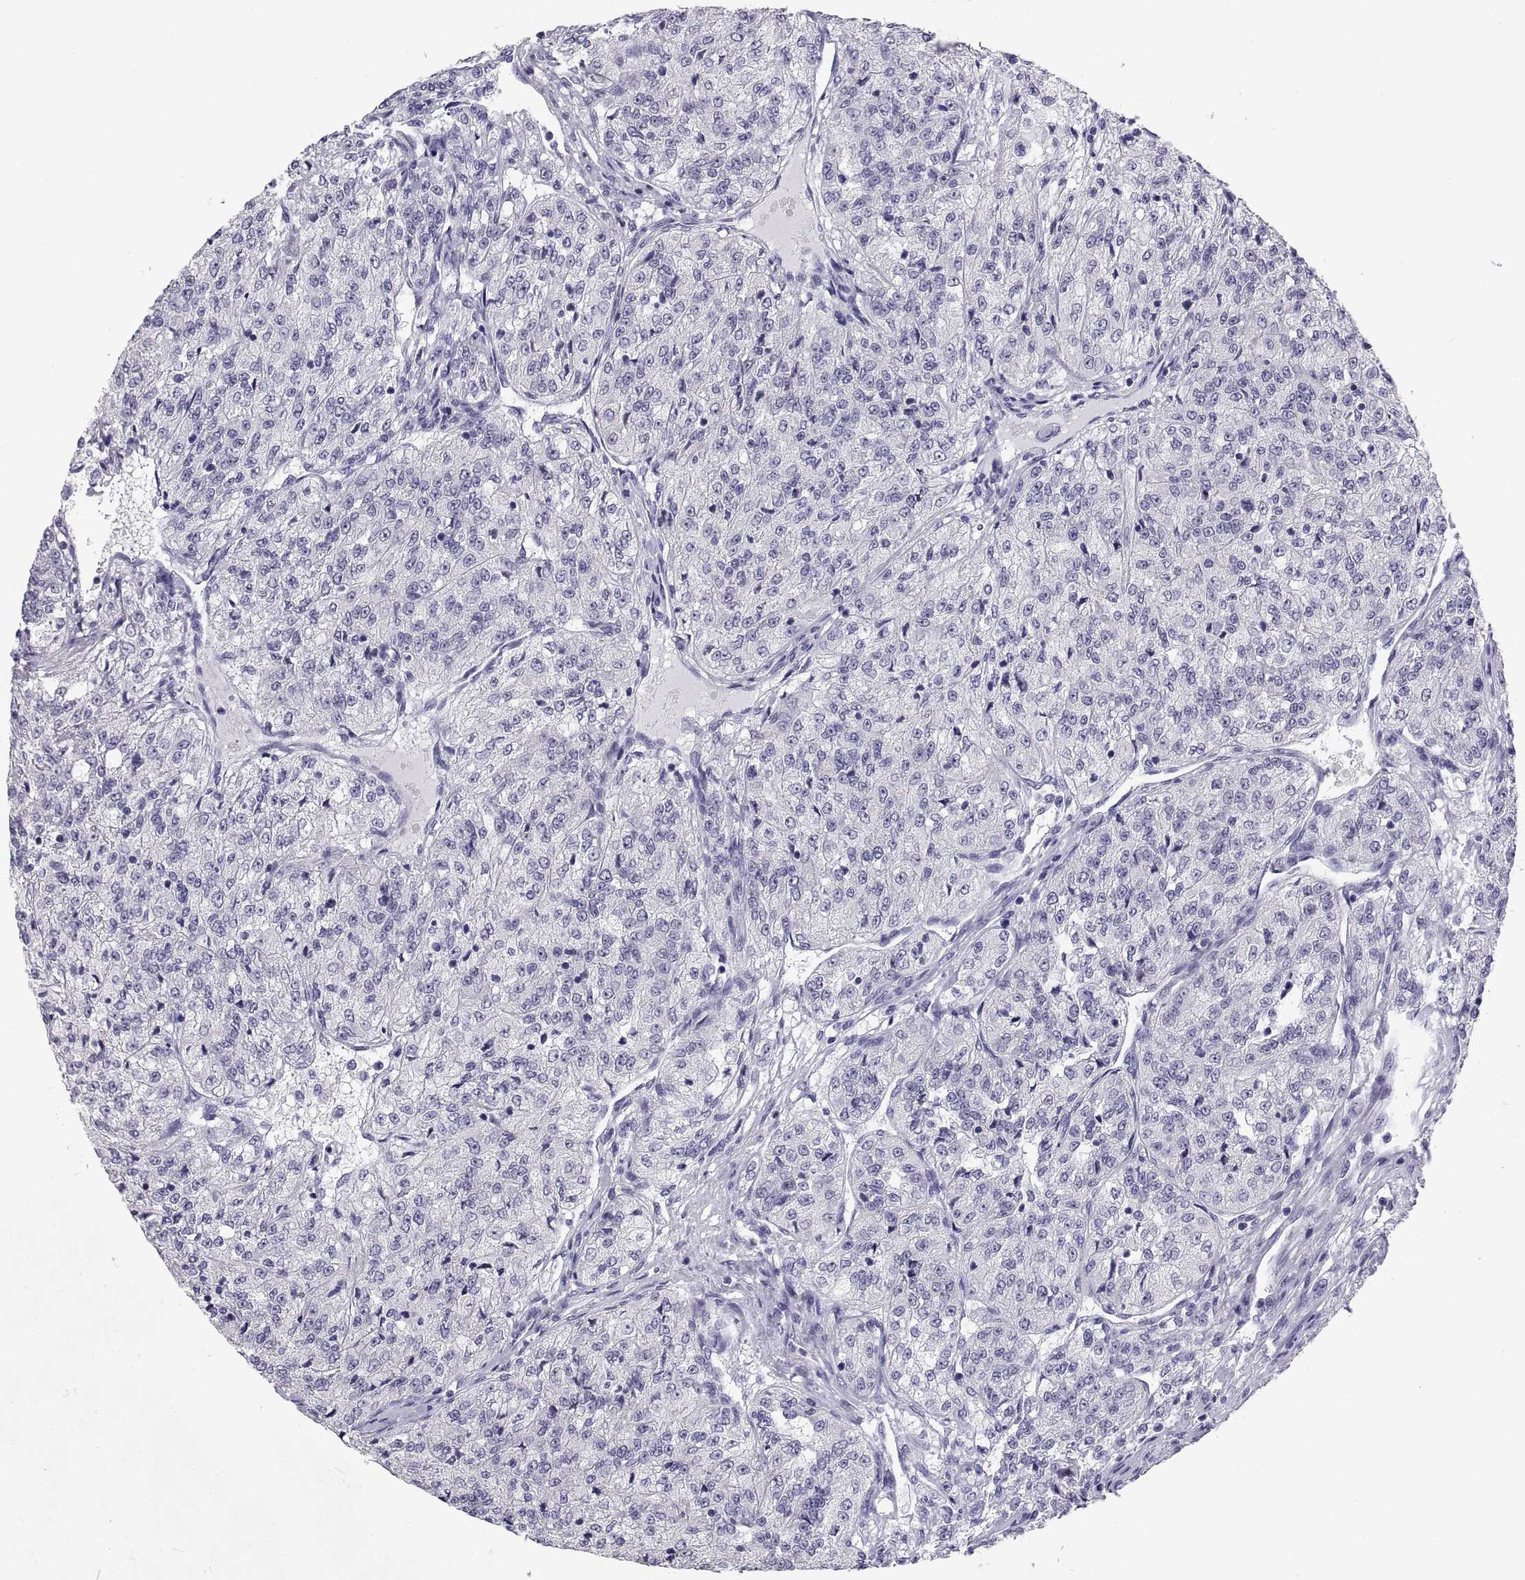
{"staining": {"intensity": "negative", "quantity": "none", "location": "none"}, "tissue": "renal cancer", "cell_type": "Tumor cells", "image_type": "cancer", "snomed": [{"axis": "morphology", "description": "Adenocarcinoma, NOS"}, {"axis": "topography", "description": "Kidney"}], "caption": "An immunohistochemistry photomicrograph of adenocarcinoma (renal) is shown. There is no staining in tumor cells of adenocarcinoma (renal).", "gene": "FAM170A", "patient": {"sex": "female", "age": 63}}